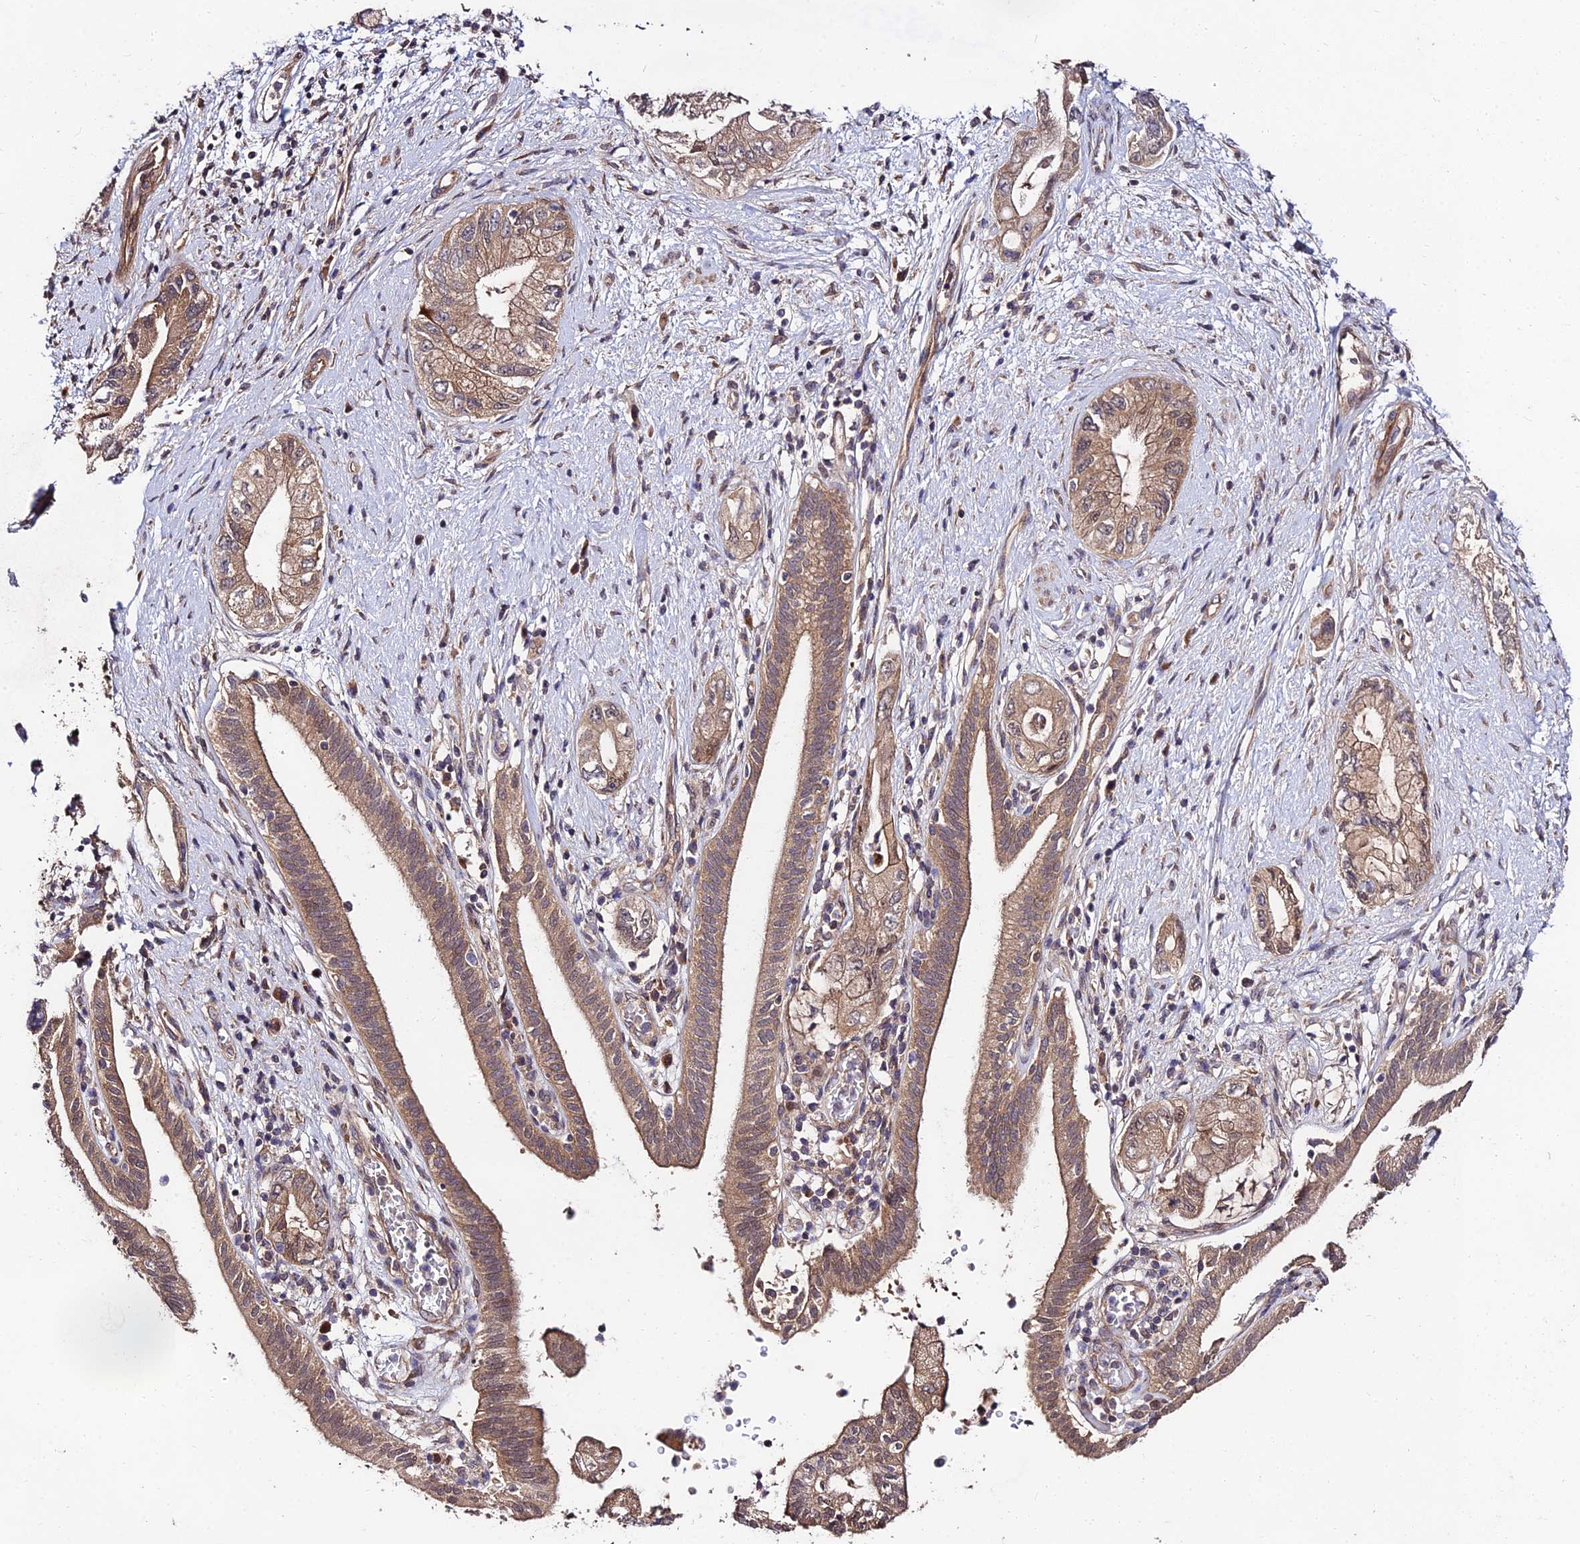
{"staining": {"intensity": "moderate", "quantity": ">75%", "location": "cytoplasmic/membranous,nuclear"}, "tissue": "pancreatic cancer", "cell_type": "Tumor cells", "image_type": "cancer", "snomed": [{"axis": "morphology", "description": "Adenocarcinoma, NOS"}, {"axis": "topography", "description": "Pancreas"}], "caption": "Pancreatic cancer was stained to show a protein in brown. There is medium levels of moderate cytoplasmic/membranous and nuclear staining in approximately >75% of tumor cells.", "gene": "MKKS", "patient": {"sex": "female", "age": 73}}